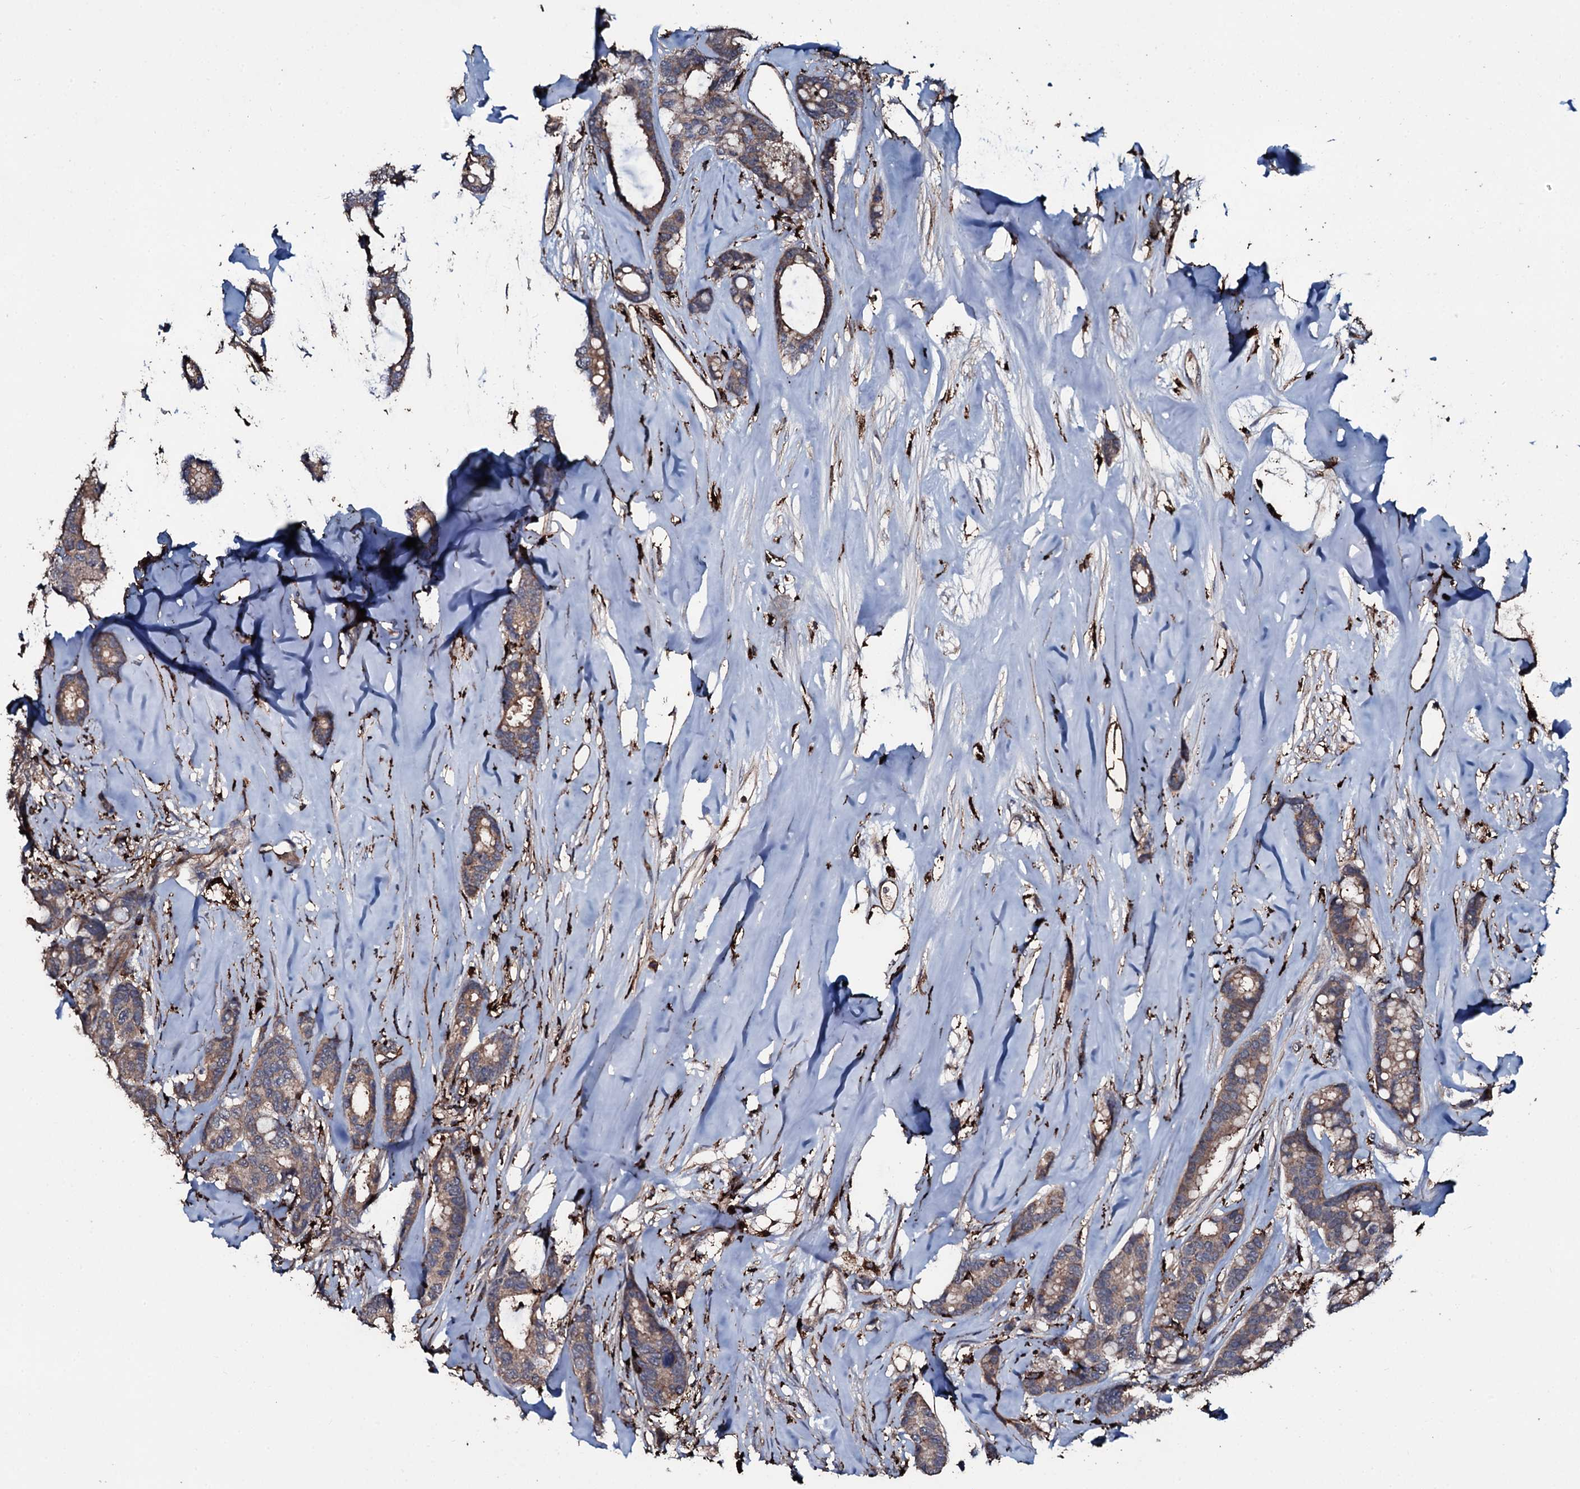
{"staining": {"intensity": "weak", "quantity": ">75%", "location": "cytoplasmic/membranous"}, "tissue": "breast cancer", "cell_type": "Tumor cells", "image_type": "cancer", "snomed": [{"axis": "morphology", "description": "Duct carcinoma"}, {"axis": "topography", "description": "Breast"}], "caption": "Brown immunohistochemical staining in invasive ductal carcinoma (breast) reveals weak cytoplasmic/membranous staining in approximately >75% of tumor cells.", "gene": "TPGS2", "patient": {"sex": "female", "age": 87}}